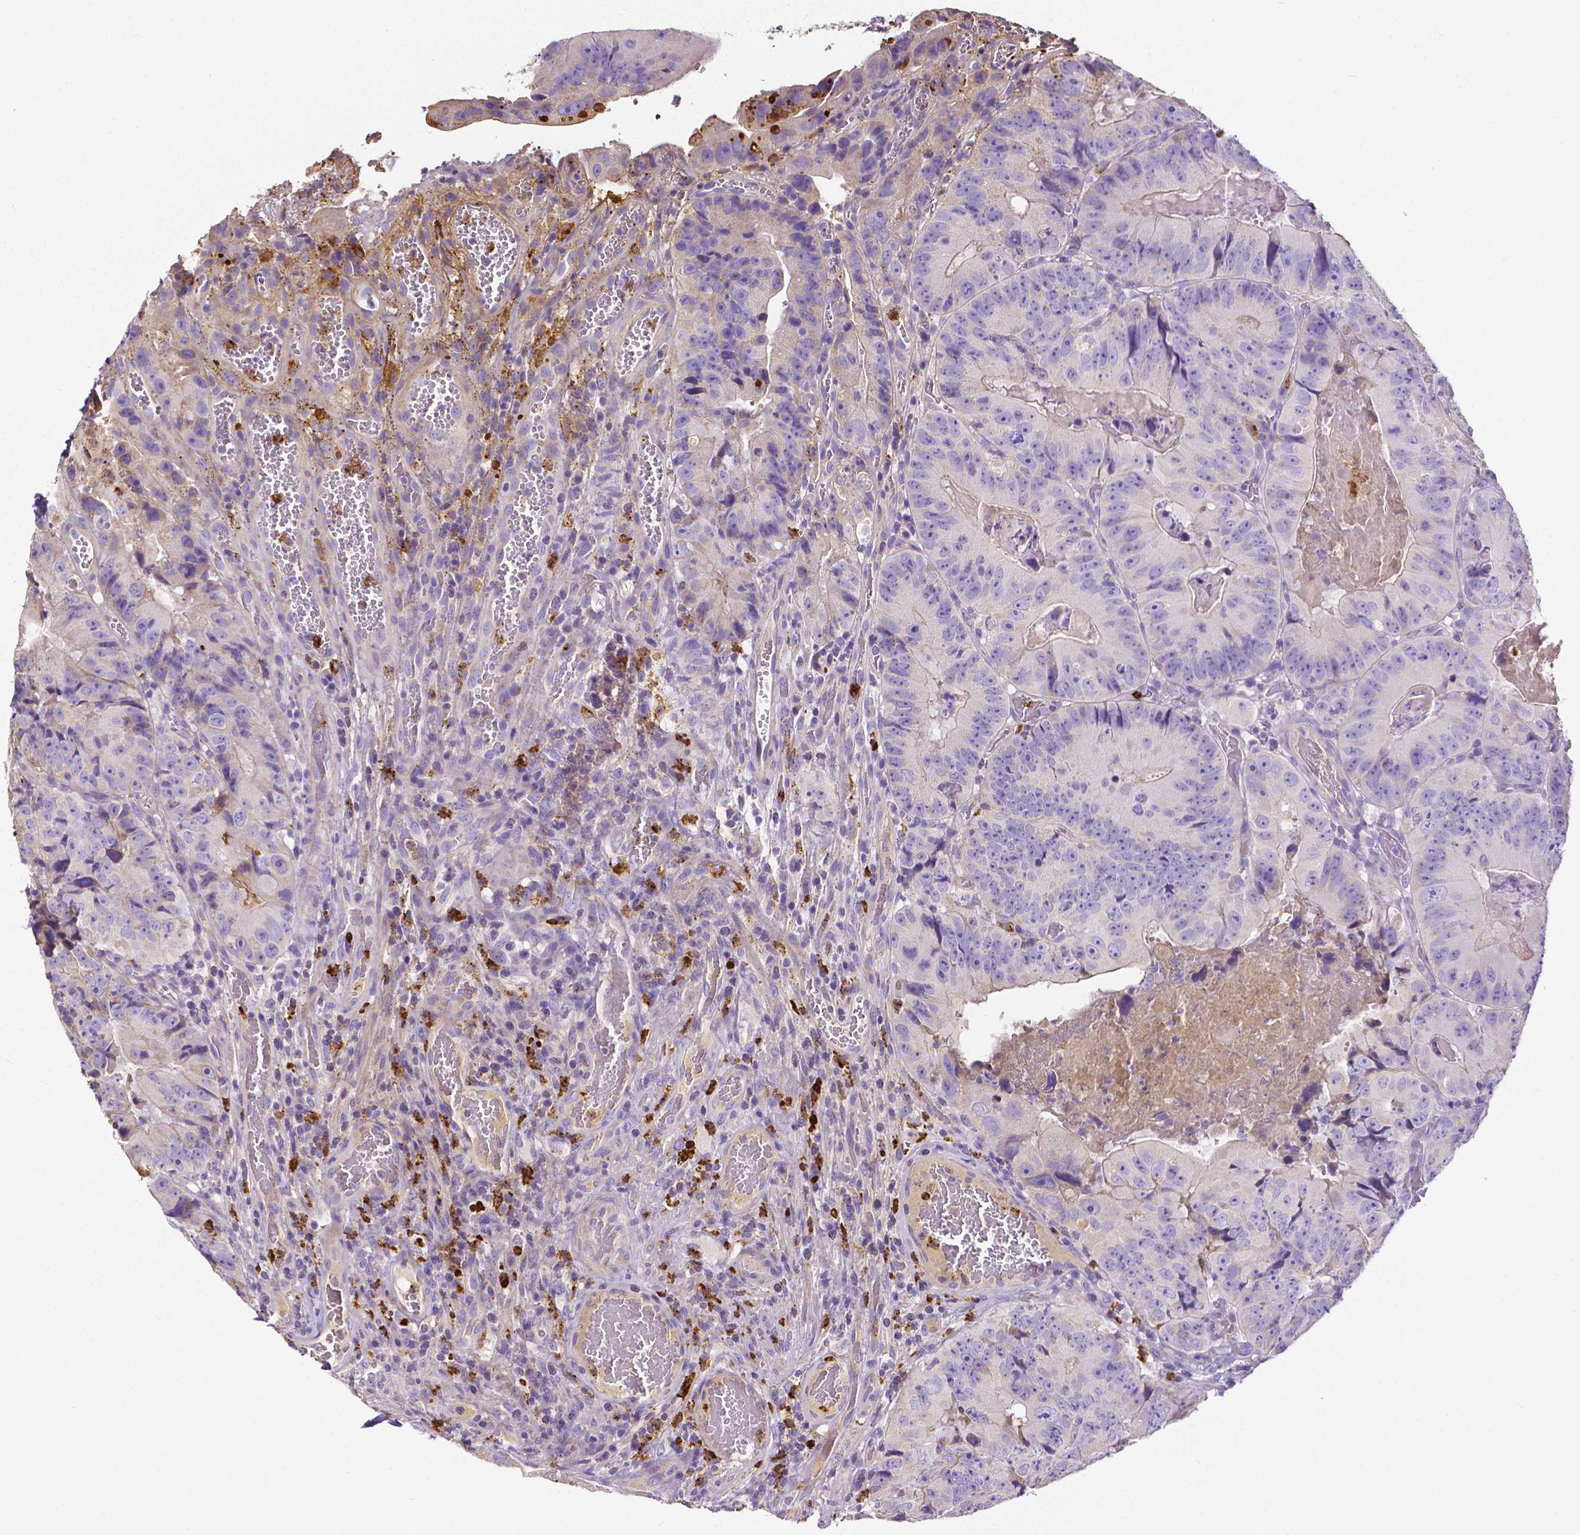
{"staining": {"intensity": "negative", "quantity": "none", "location": "none"}, "tissue": "colorectal cancer", "cell_type": "Tumor cells", "image_type": "cancer", "snomed": [{"axis": "morphology", "description": "Adenocarcinoma, NOS"}, {"axis": "topography", "description": "Colon"}], "caption": "Immunohistochemical staining of colorectal cancer (adenocarcinoma) displays no significant staining in tumor cells.", "gene": "MMP9", "patient": {"sex": "female", "age": 86}}